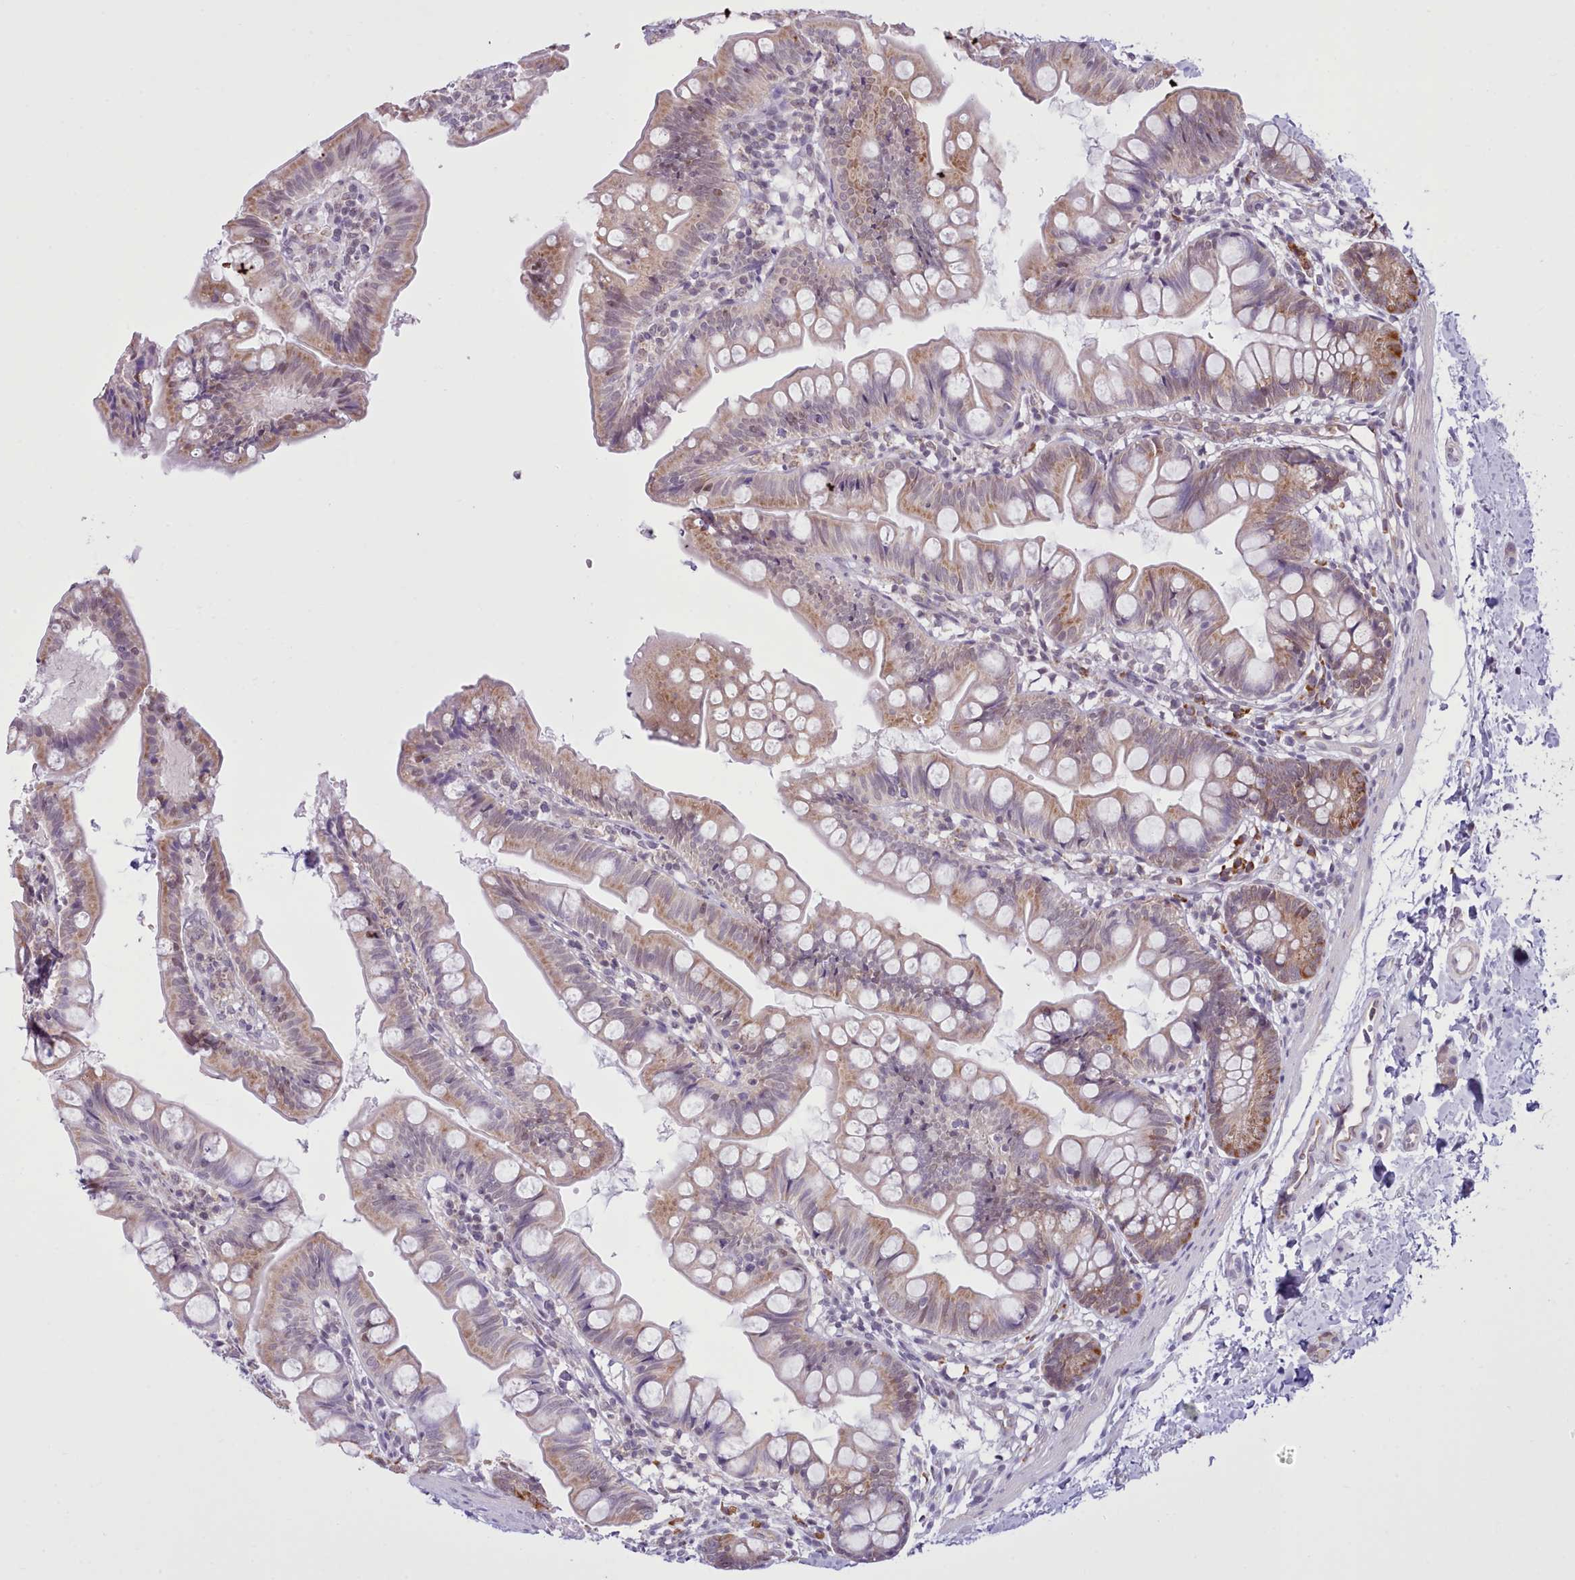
{"staining": {"intensity": "moderate", "quantity": ">75%", "location": "cytoplasmic/membranous"}, "tissue": "small intestine", "cell_type": "Glandular cells", "image_type": "normal", "snomed": [{"axis": "morphology", "description": "Normal tissue, NOS"}, {"axis": "topography", "description": "Small intestine"}], "caption": "Glandular cells reveal medium levels of moderate cytoplasmic/membranous staining in about >75% of cells in benign small intestine.", "gene": "SEC61B", "patient": {"sex": "male", "age": 7}}